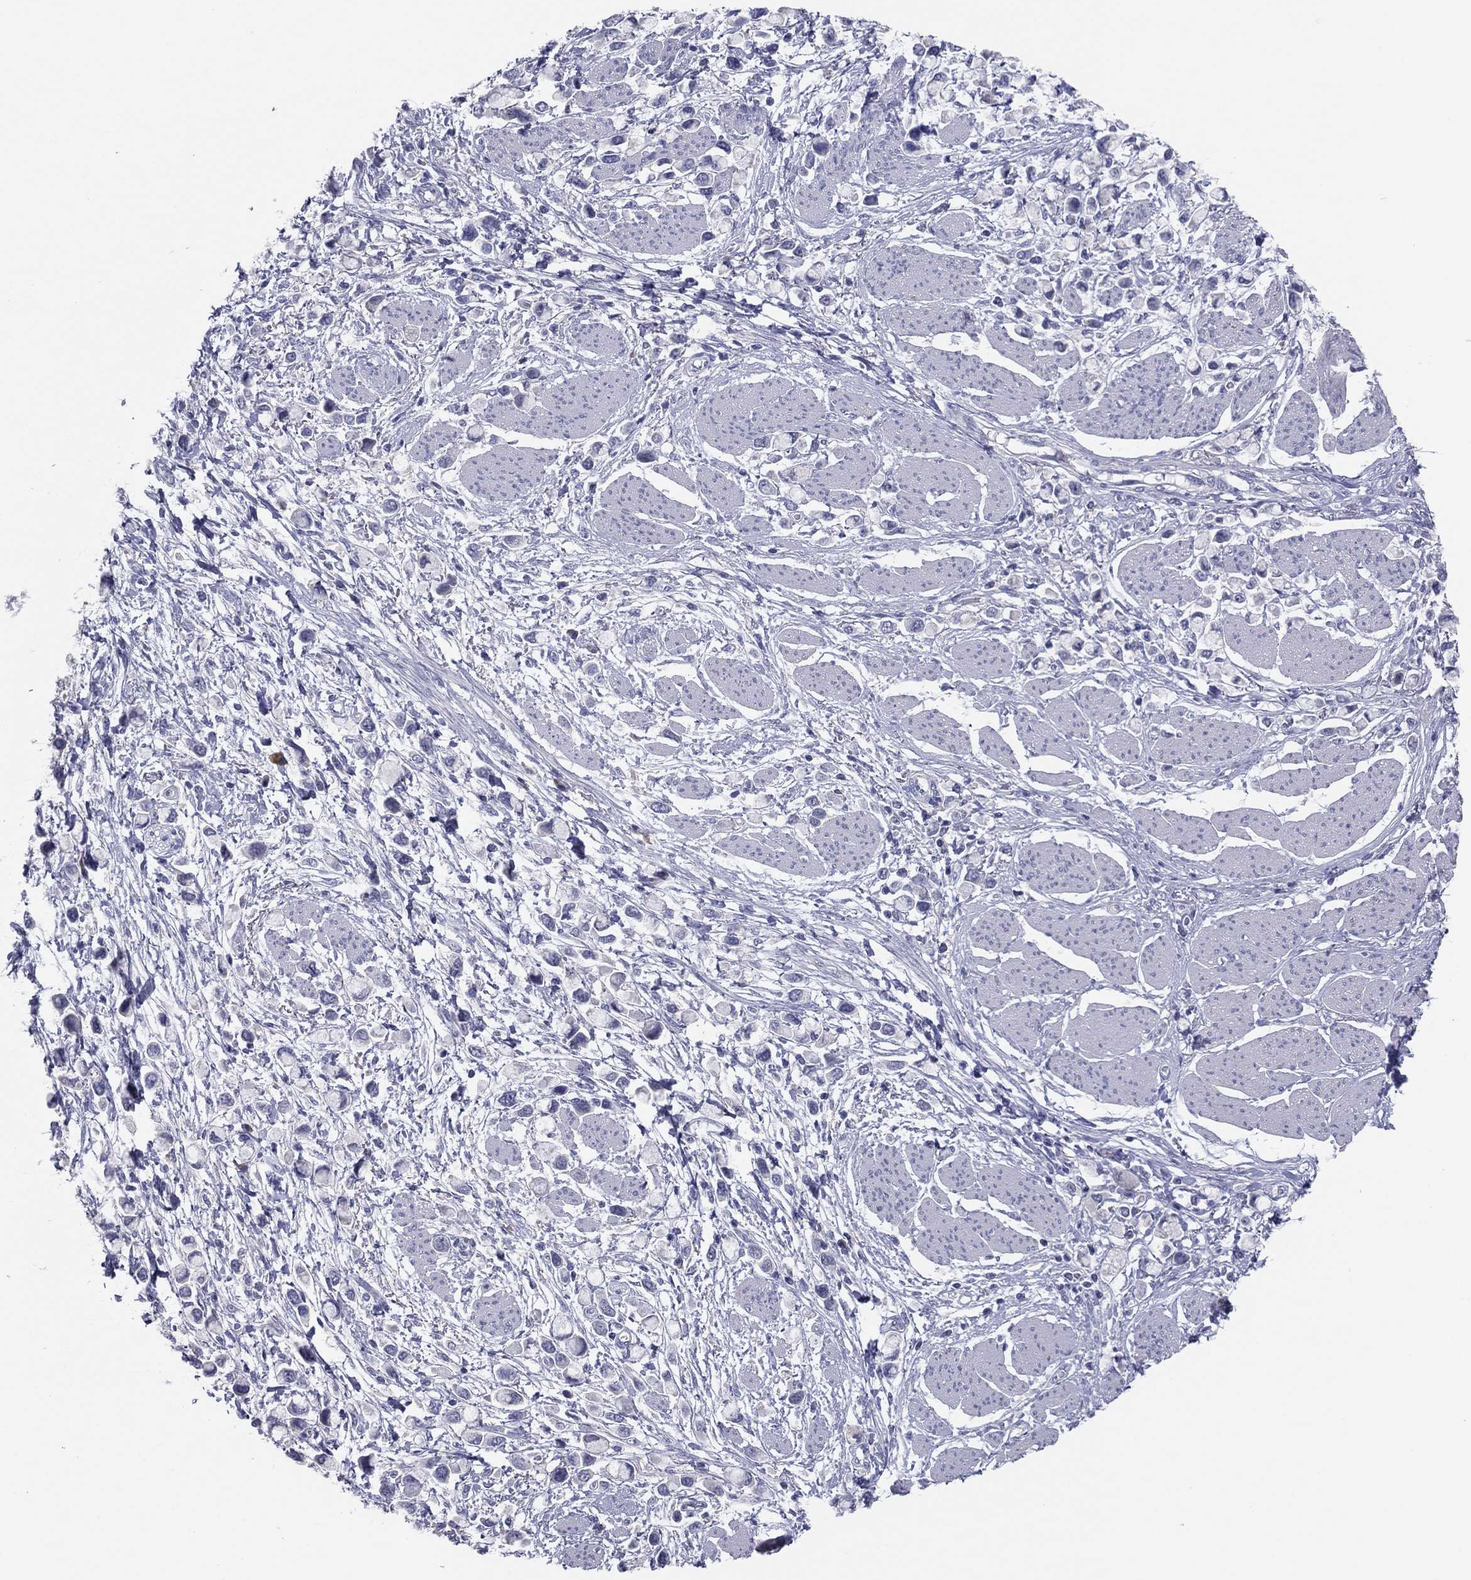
{"staining": {"intensity": "negative", "quantity": "none", "location": "none"}, "tissue": "stomach cancer", "cell_type": "Tumor cells", "image_type": "cancer", "snomed": [{"axis": "morphology", "description": "Adenocarcinoma, NOS"}, {"axis": "topography", "description": "Stomach"}], "caption": "There is no significant staining in tumor cells of adenocarcinoma (stomach). The staining is performed using DAB brown chromogen with nuclei counter-stained in using hematoxylin.", "gene": "GRK7", "patient": {"sex": "female", "age": 81}}